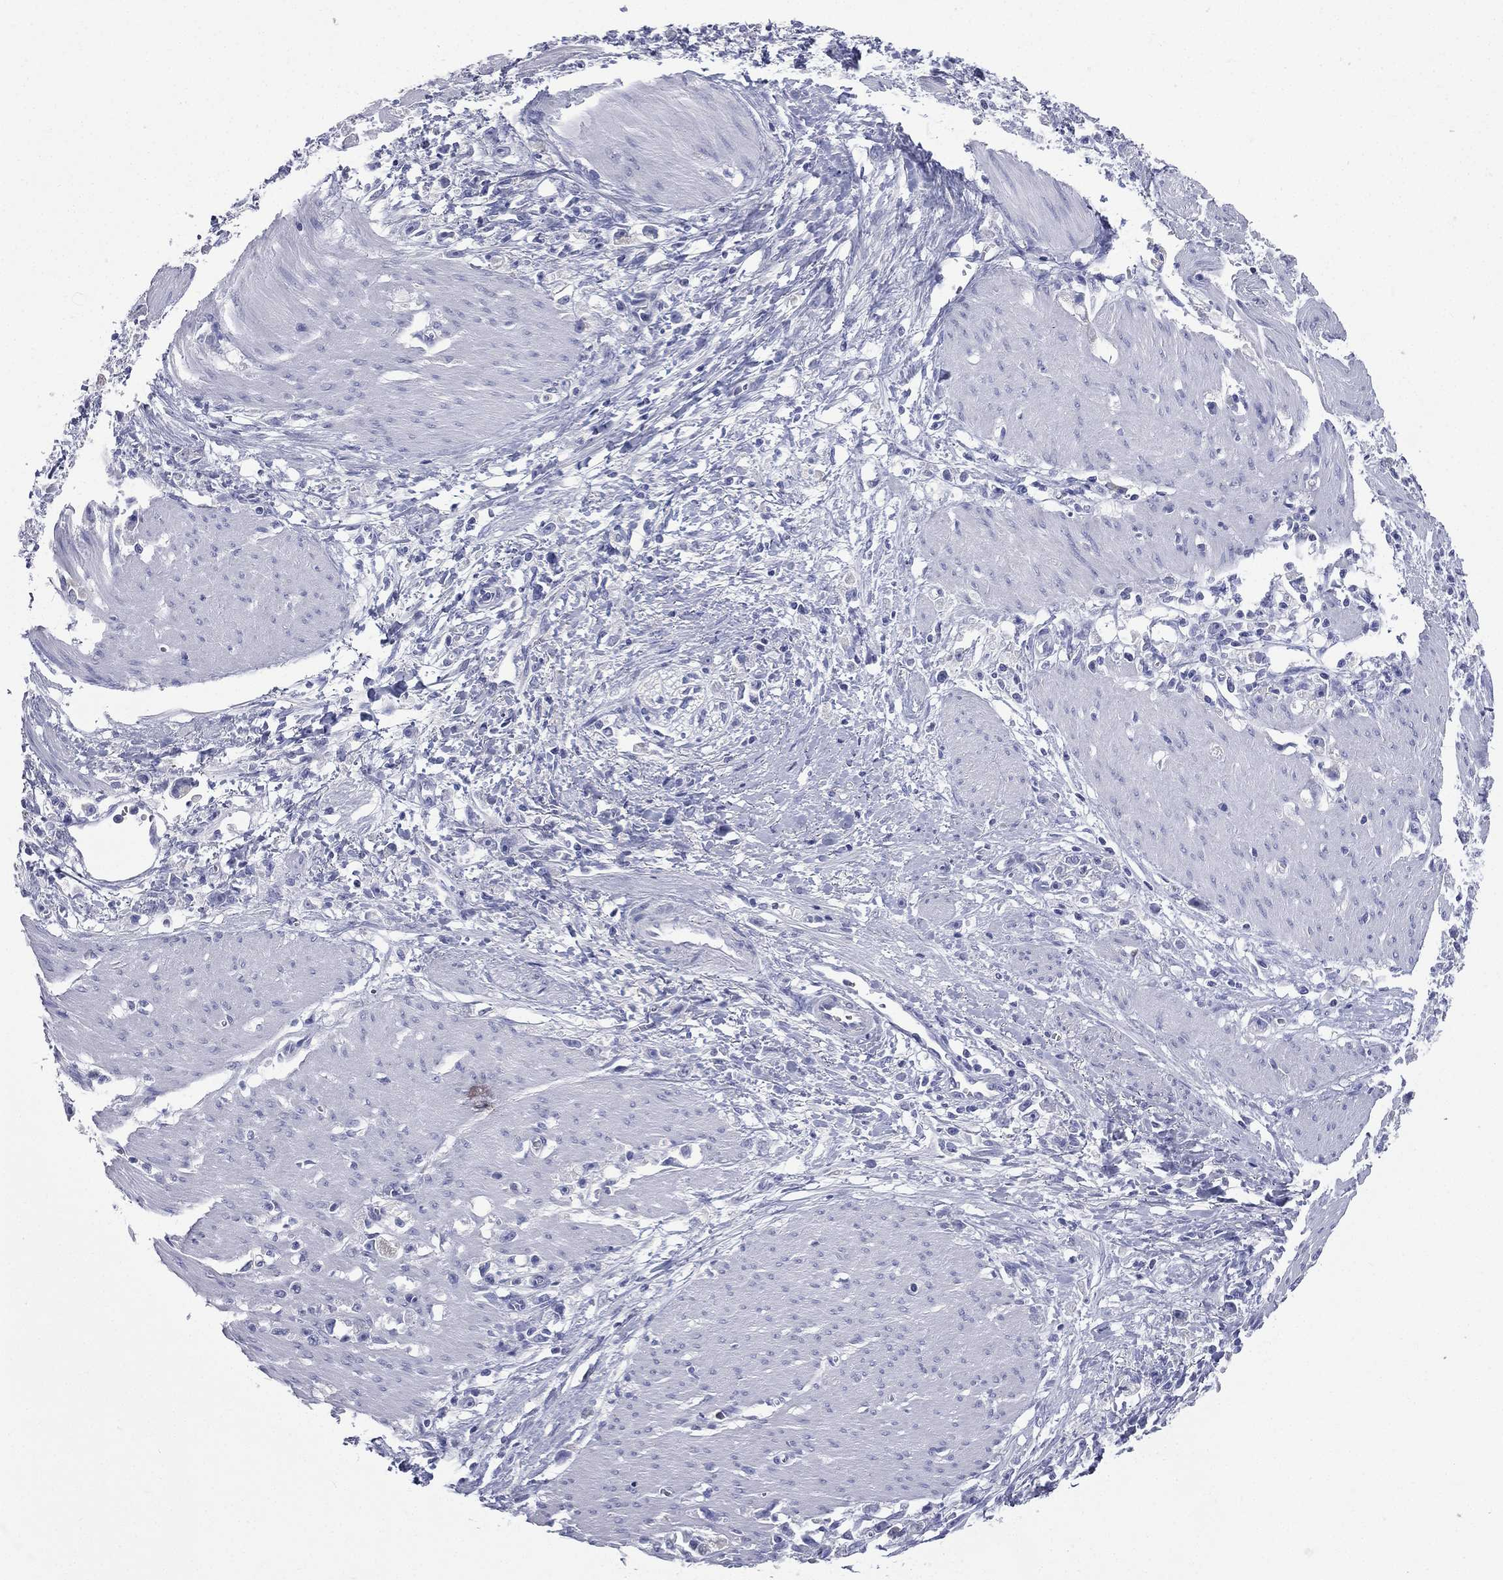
{"staining": {"intensity": "negative", "quantity": "none", "location": "none"}, "tissue": "stomach cancer", "cell_type": "Tumor cells", "image_type": "cancer", "snomed": [{"axis": "morphology", "description": "Adenocarcinoma, NOS"}, {"axis": "topography", "description": "Stomach"}], "caption": "Immunohistochemistry (IHC) image of adenocarcinoma (stomach) stained for a protein (brown), which reveals no staining in tumor cells.", "gene": "CES2", "patient": {"sex": "female", "age": 59}}